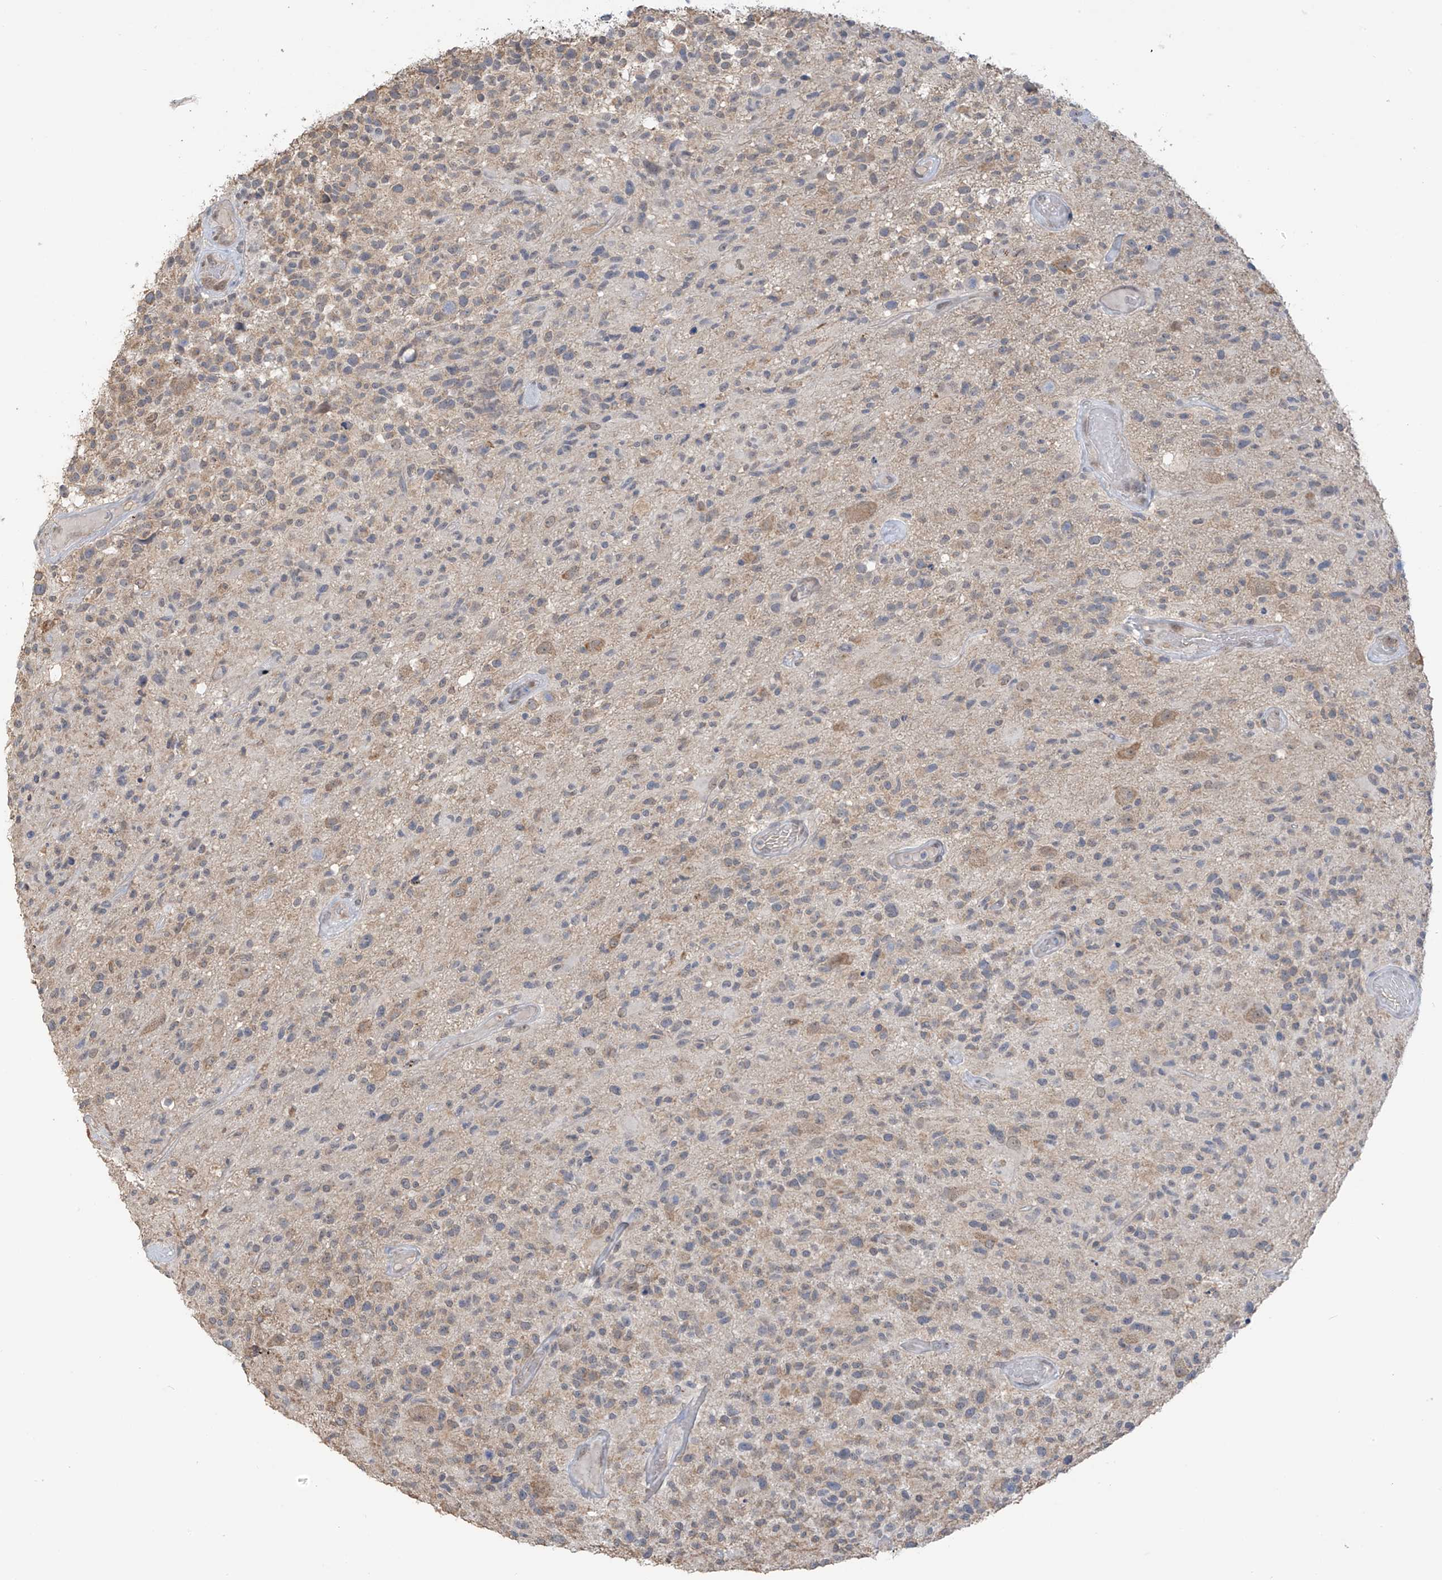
{"staining": {"intensity": "moderate", "quantity": "25%-75%", "location": "cytoplasmic/membranous"}, "tissue": "glioma", "cell_type": "Tumor cells", "image_type": "cancer", "snomed": [{"axis": "morphology", "description": "Glioma, malignant, High grade"}, {"axis": "morphology", "description": "Glioblastoma, NOS"}, {"axis": "topography", "description": "Brain"}], "caption": "Glioma was stained to show a protein in brown. There is medium levels of moderate cytoplasmic/membranous staining in about 25%-75% of tumor cells.", "gene": "KIAA1522", "patient": {"sex": "male", "age": 60}}